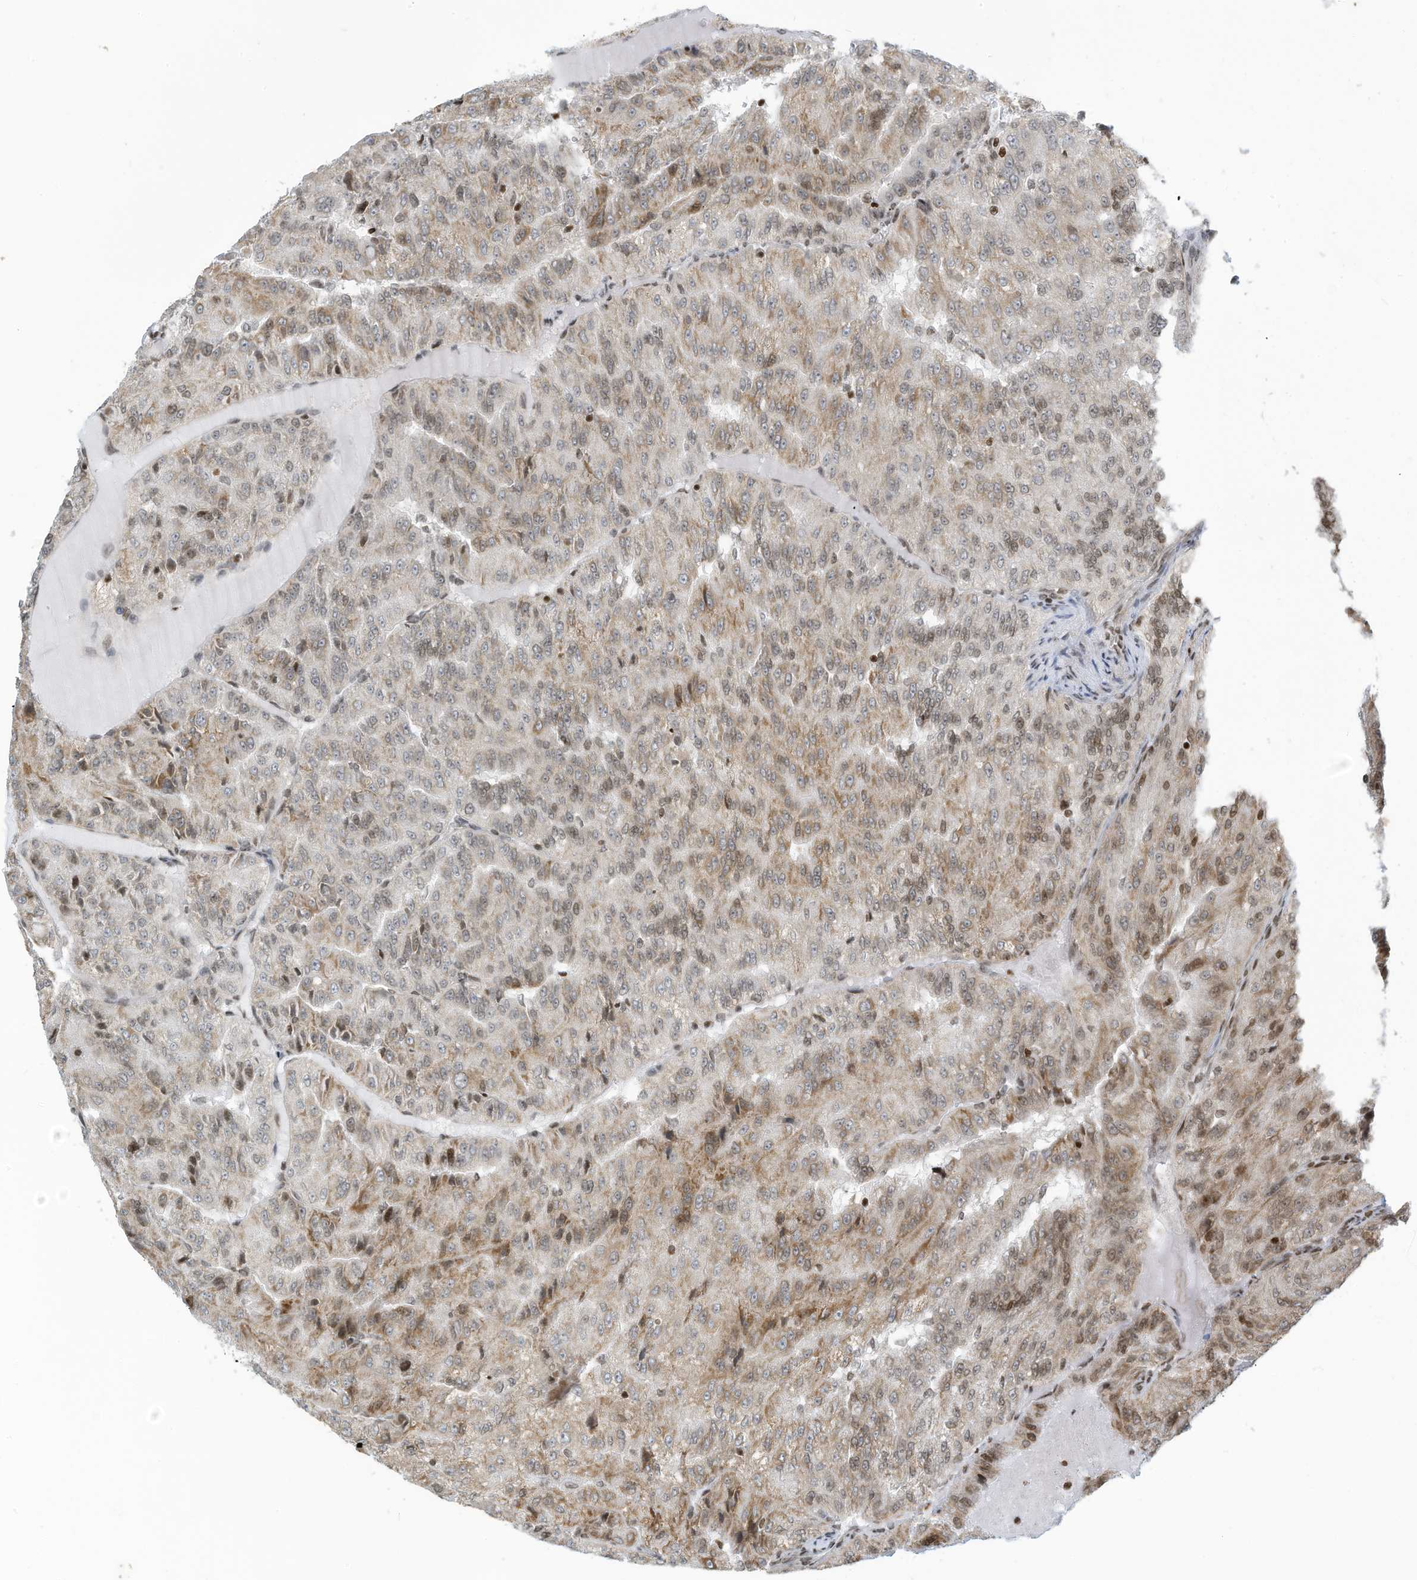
{"staining": {"intensity": "moderate", "quantity": "25%-75%", "location": "cytoplasmic/membranous,nuclear"}, "tissue": "renal cancer", "cell_type": "Tumor cells", "image_type": "cancer", "snomed": [{"axis": "morphology", "description": "Adenocarcinoma, NOS"}, {"axis": "topography", "description": "Kidney"}], "caption": "Immunohistochemical staining of human renal cancer exhibits moderate cytoplasmic/membranous and nuclear protein expression in approximately 25%-75% of tumor cells.", "gene": "ADI1", "patient": {"sex": "female", "age": 63}}